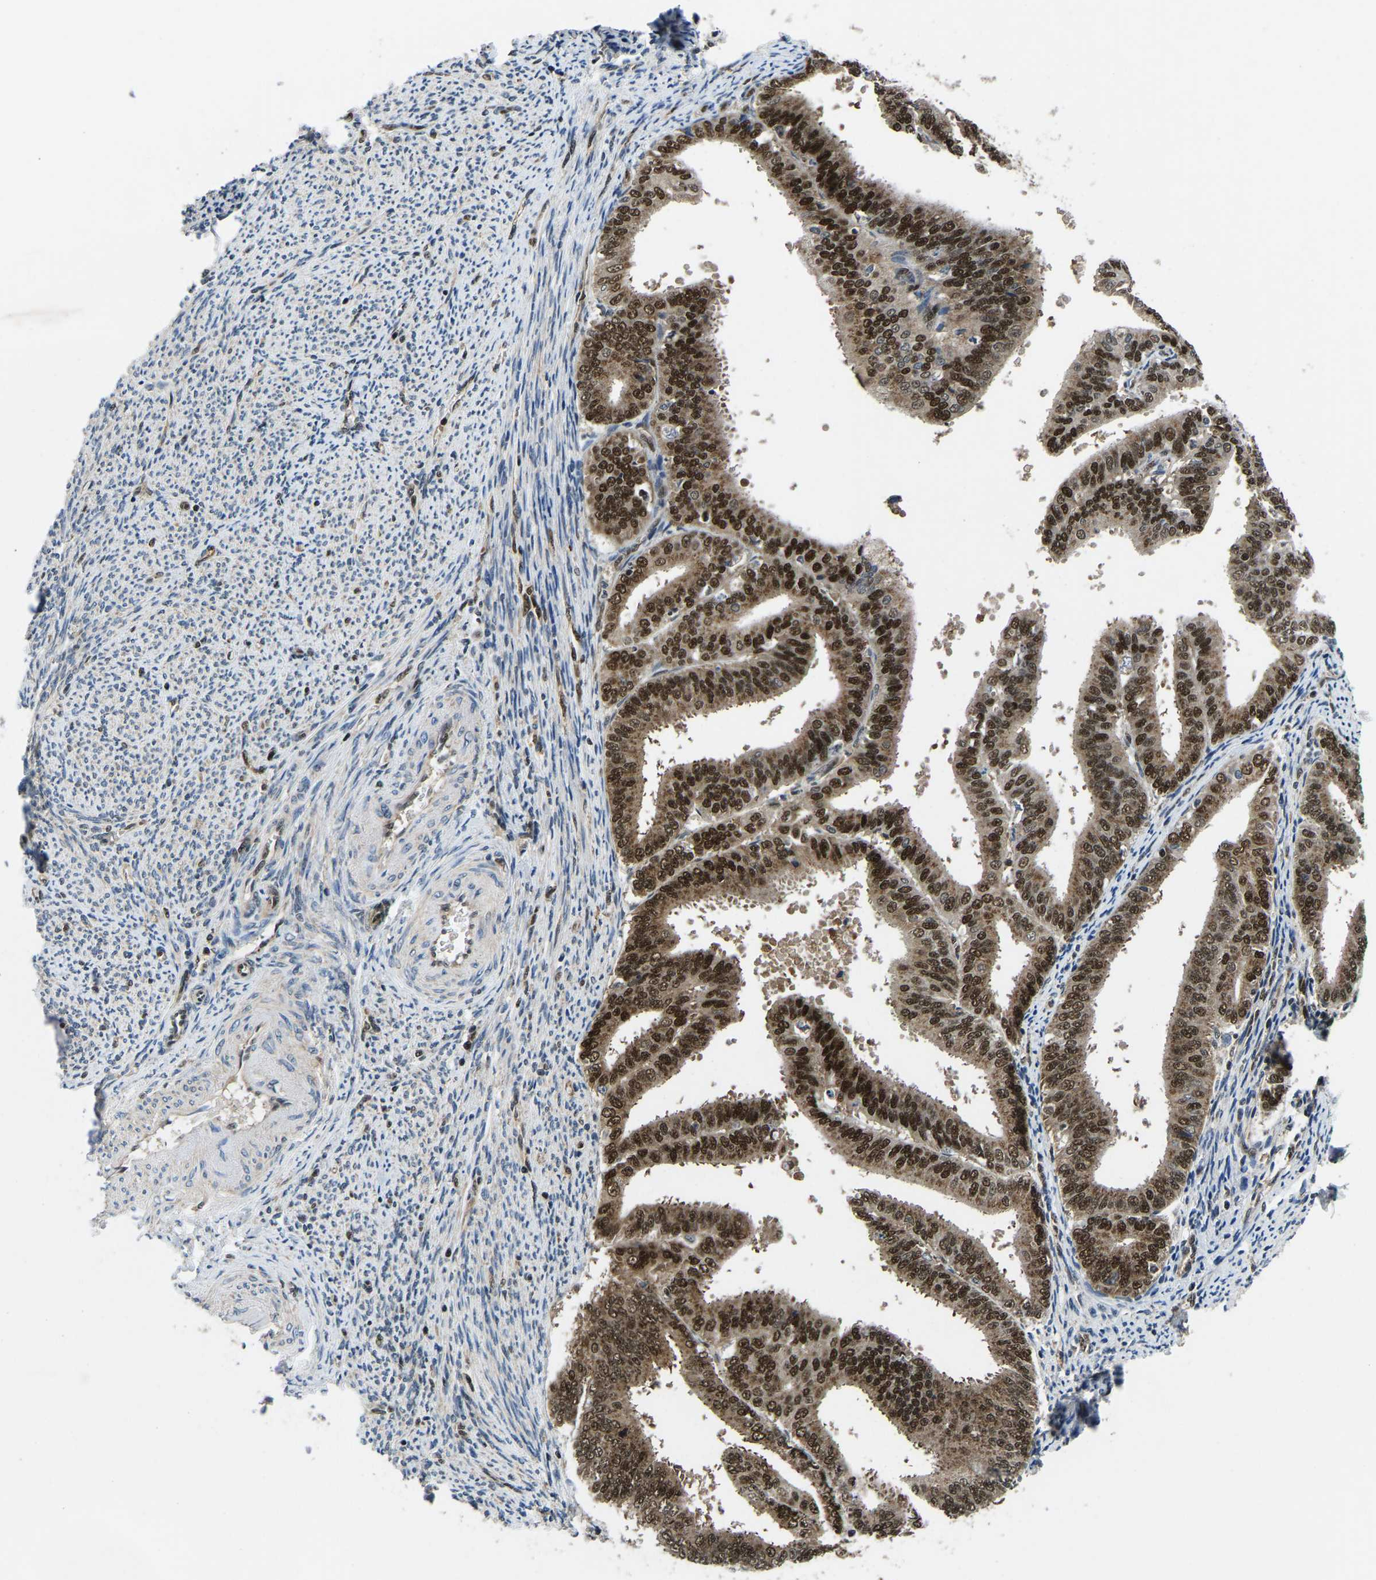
{"staining": {"intensity": "strong", "quantity": ">75%", "location": "cytoplasmic/membranous,nuclear"}, "tissue": "endometrial cancer", "cell_type": "Tumor cells", "image_type": "cancer", "snomed": [{"axis": "morphology", "description": "Adenocarcinoma, NOS"}, {"axis": "topography", "description": "Endometrium"}], "caption": "Tumor cells demonstrate strong cytoplasmic/membranous and nuclear staining in approximately >75% of cells in endometrial cancer (adenocarcinoma). The staining was performed using DAB to visualize the protein expression in brown, while the nuclei were stained in blue with hematoxylin (Magnification: 20x).", "gene": "DFFA", "patient": {"sex": "female", "age": 63}}